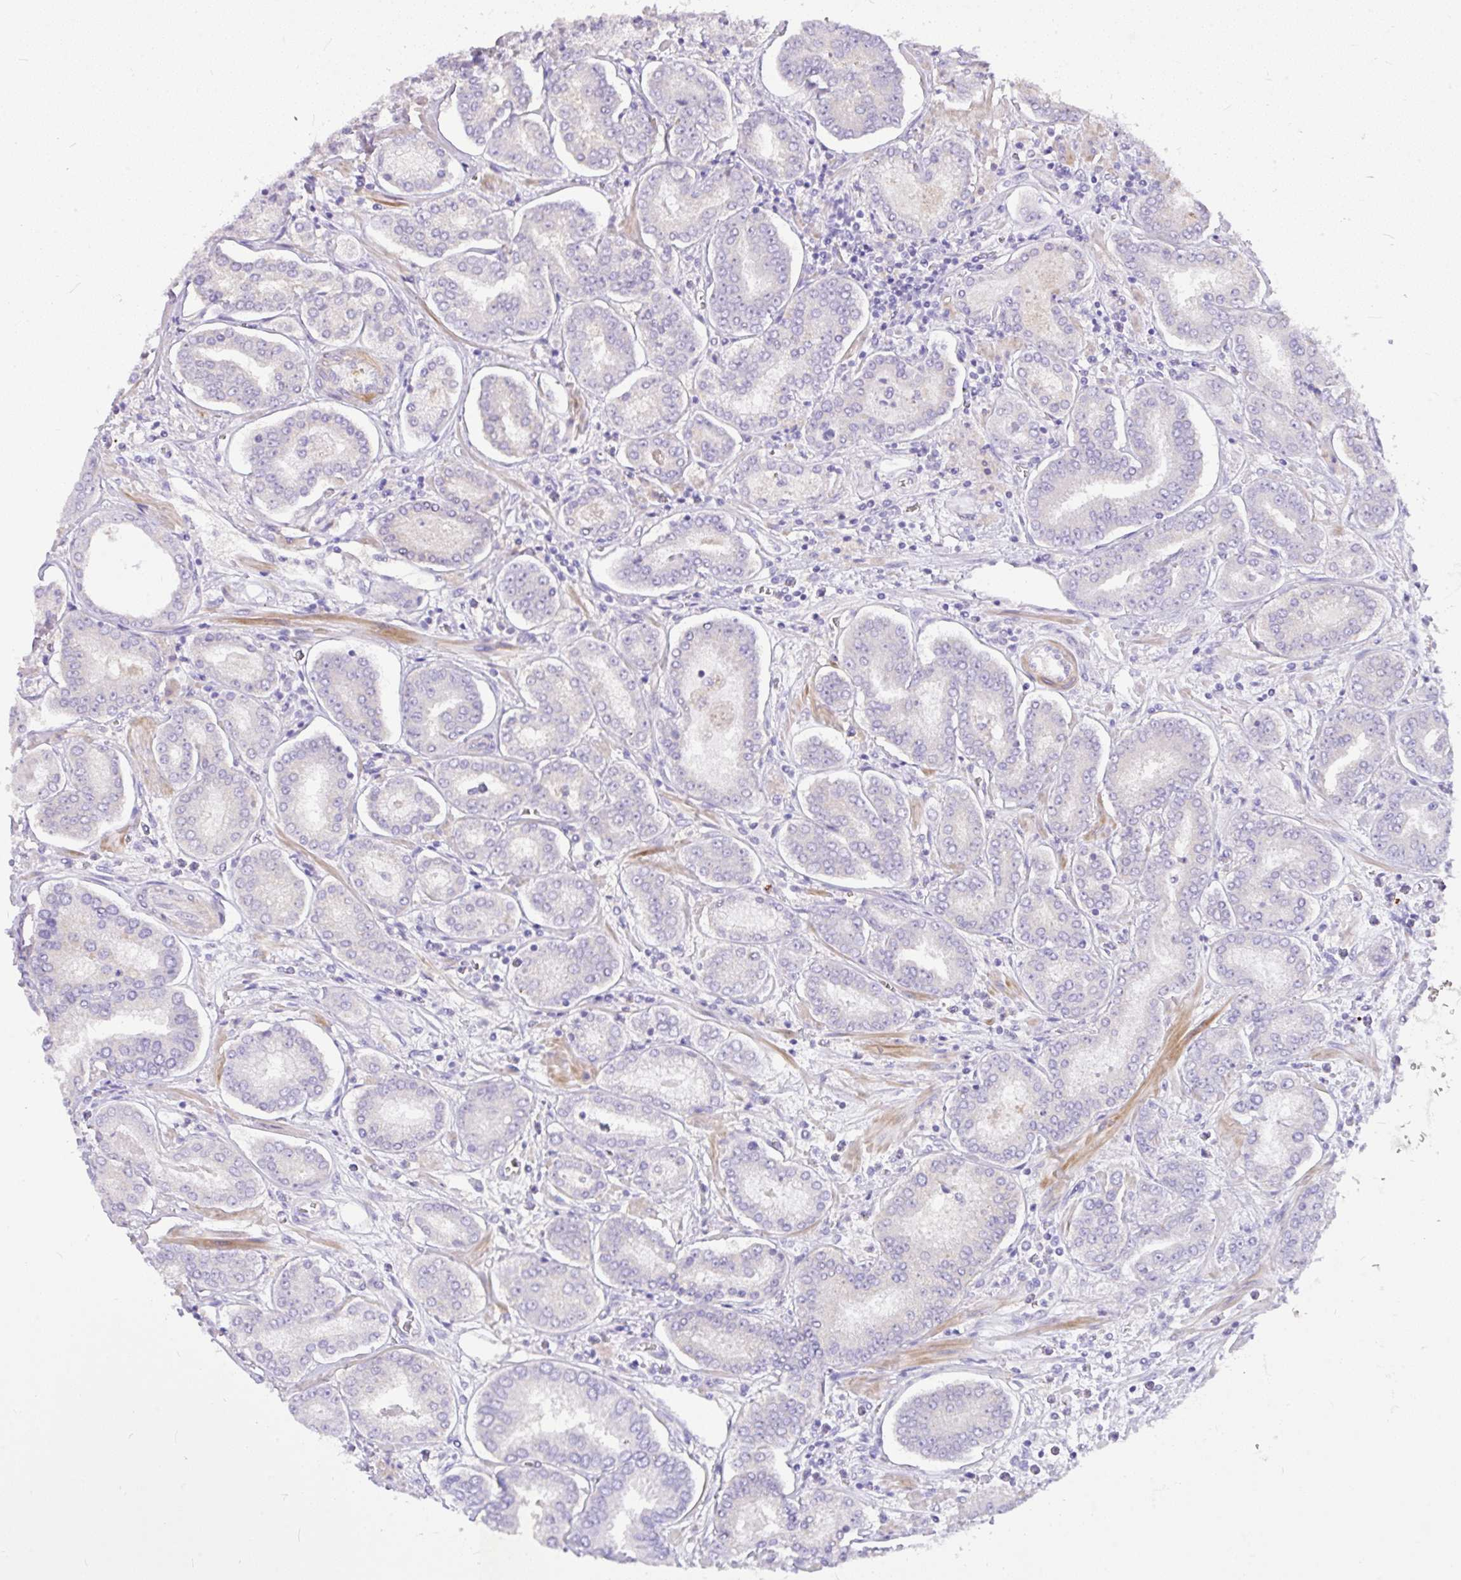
{"staining": {"intensity": "negative", "quantity": "none", "location": "none"}, "tissue": "prostate cancer", "cell_type": "Tumor cells", "image_type": "cancer", "snomed": [{"axis": "morphology", "description": "Adenocarcinoma, High grade"}, {"axis": "topography", "description": "Prostate"}], "caption": "There is no significant expression in tumor cells of adenocarcinoma (high-grade) (prostate).", "gene": "MOCS1", "patient": {"sex": "male", "age": 72}}